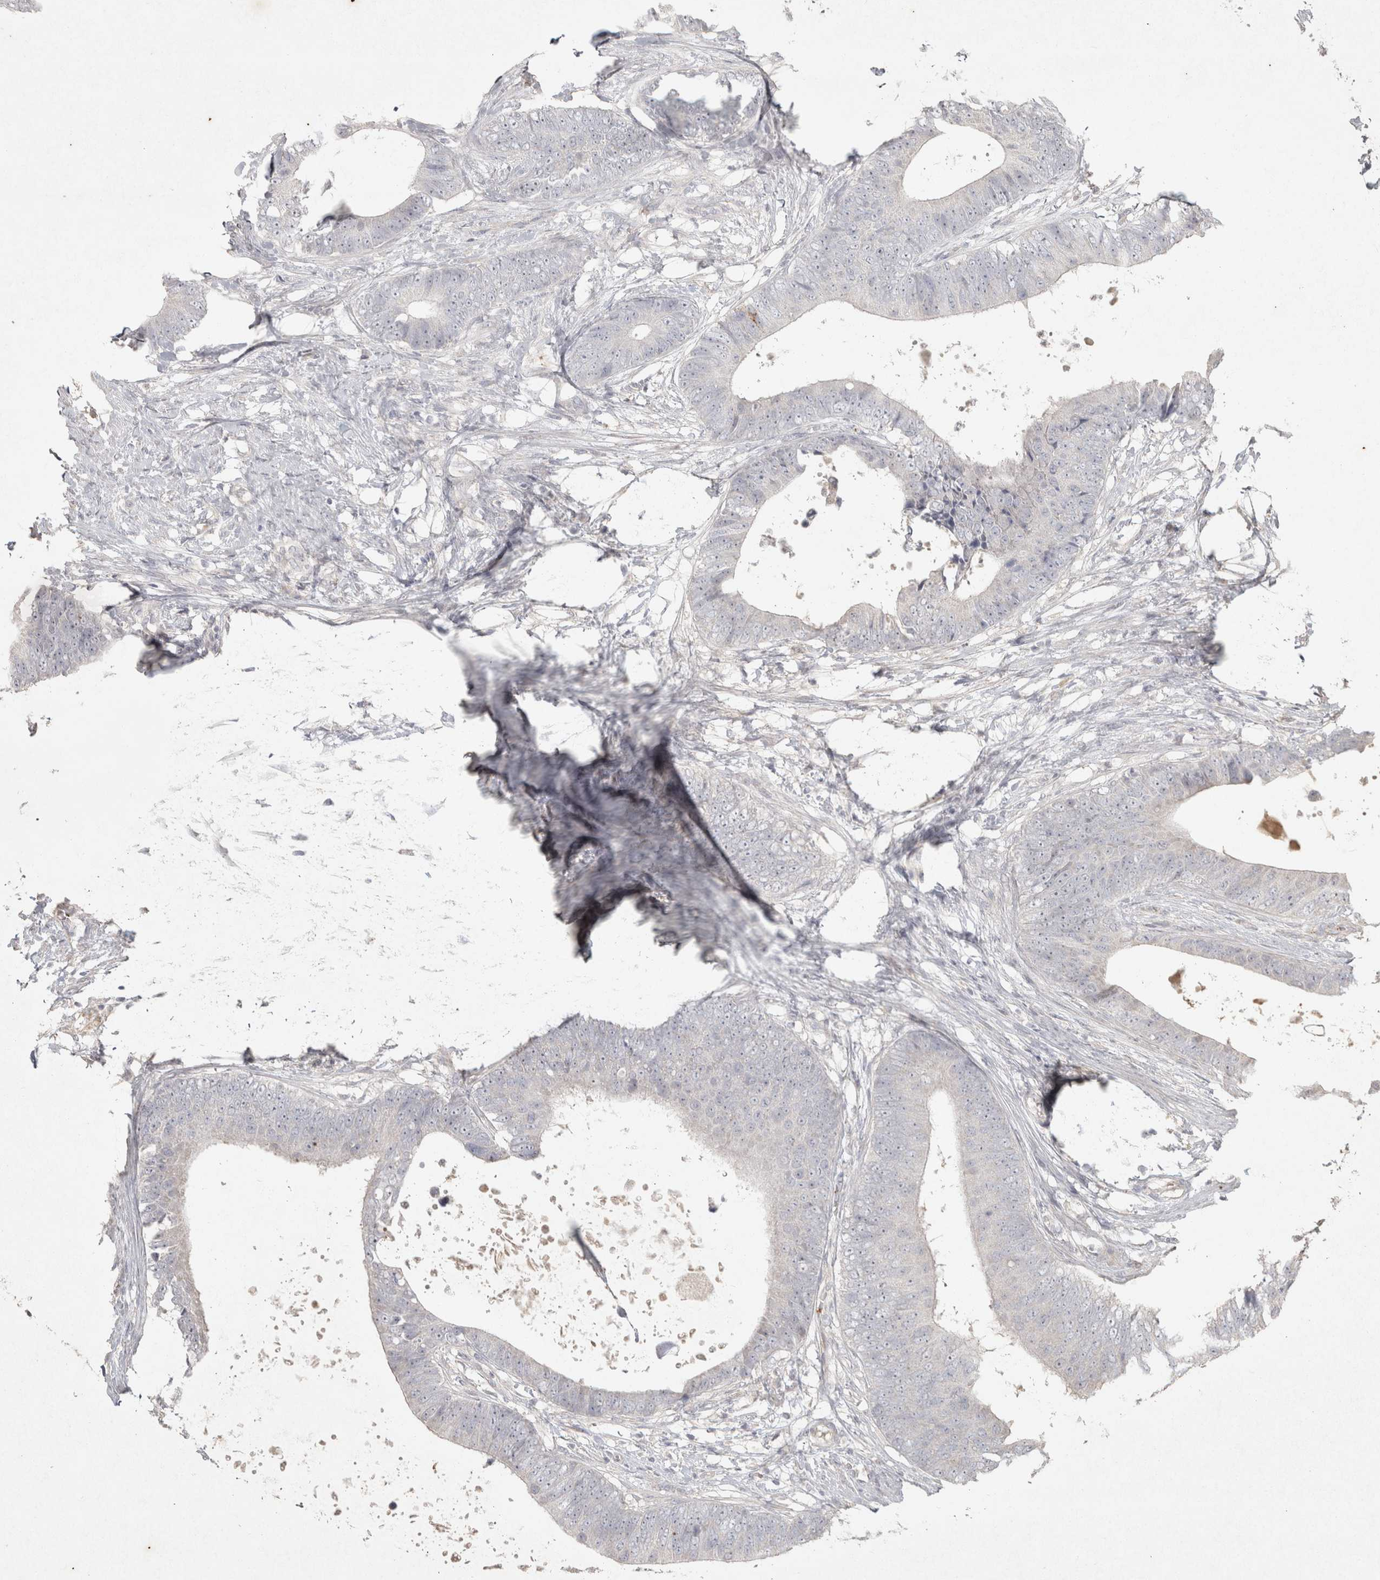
{"staining": {"intensity": "negative", "quantity": "none", "location": "none"}, "tissue": "colorectal cancer", "cell_type": "Tumor cells", "image_type": "cancer", "snomed": [{"axis": "morphology", "description": "Adenocarcinoma, NOS"}, {"axis": "topography", "description": "Colon"}], "caption": "DAB immunohistochemical staining of human colorectal cancer (adenocarcinoma) exhibits no significant staining in tumor cells.", "gene": "OSTN", "patient": {"sex": "male", "age": 56}}